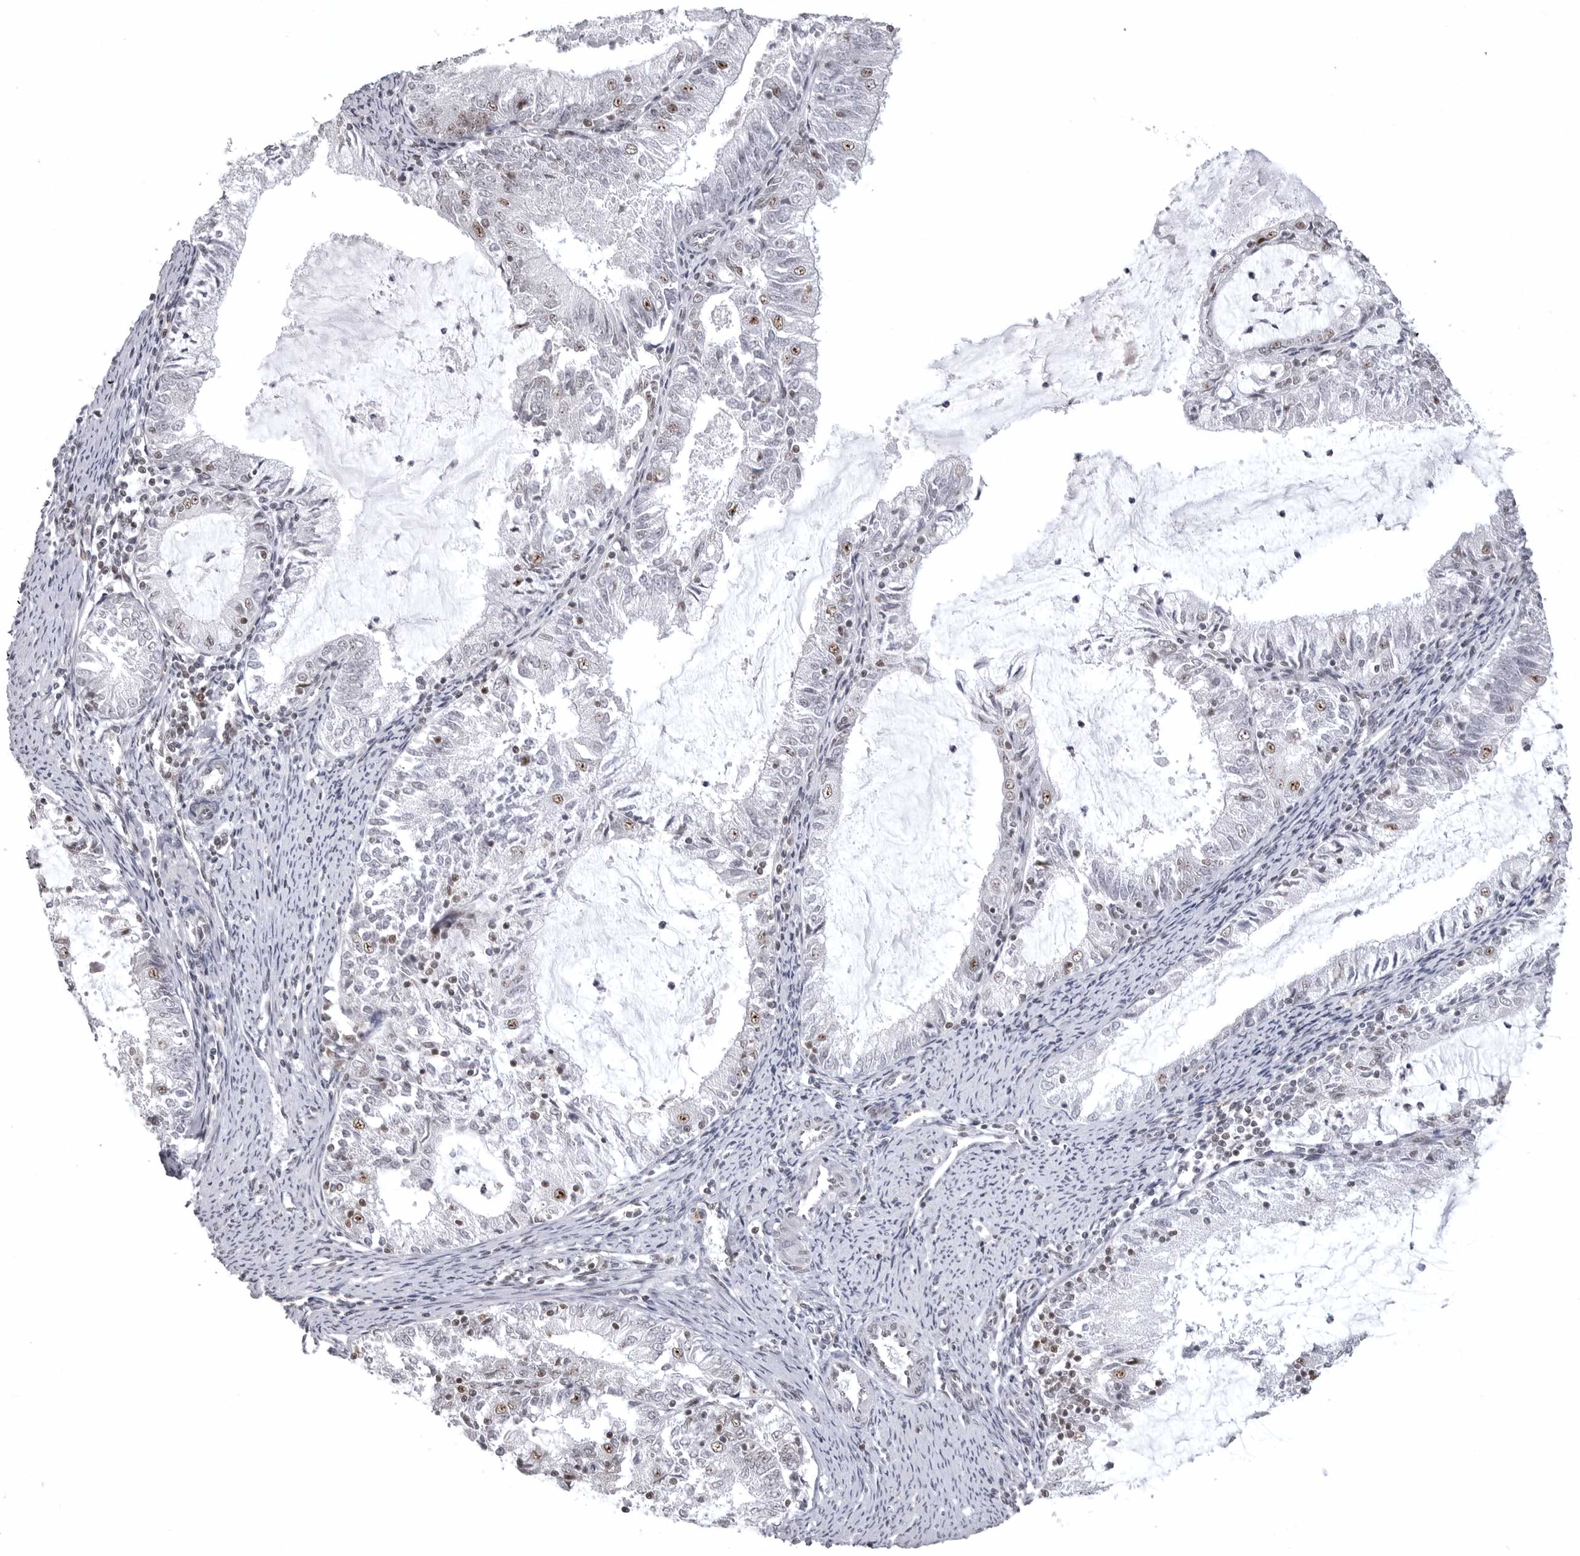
{"staining": {"intensity": "moderate", "quantity": "<25%", "location": "nuclear"}, "tissue": "endometrial cancer", "cell_type": "Tumor cells", "image_type": "cancer", "snomed": [{"axis": "morphology", "description": "Adenocarcinoma, NOS"}, {"axis": "topography", "description": "Endometrium"}], "caption": "Tumor cells exhibit moderate nuclear positivity in approximately <25% of cells in endometrial cancer (adenocarcinoma).", "gene": "WRAP53", "patient": {"sex": "female", "age": 57}}